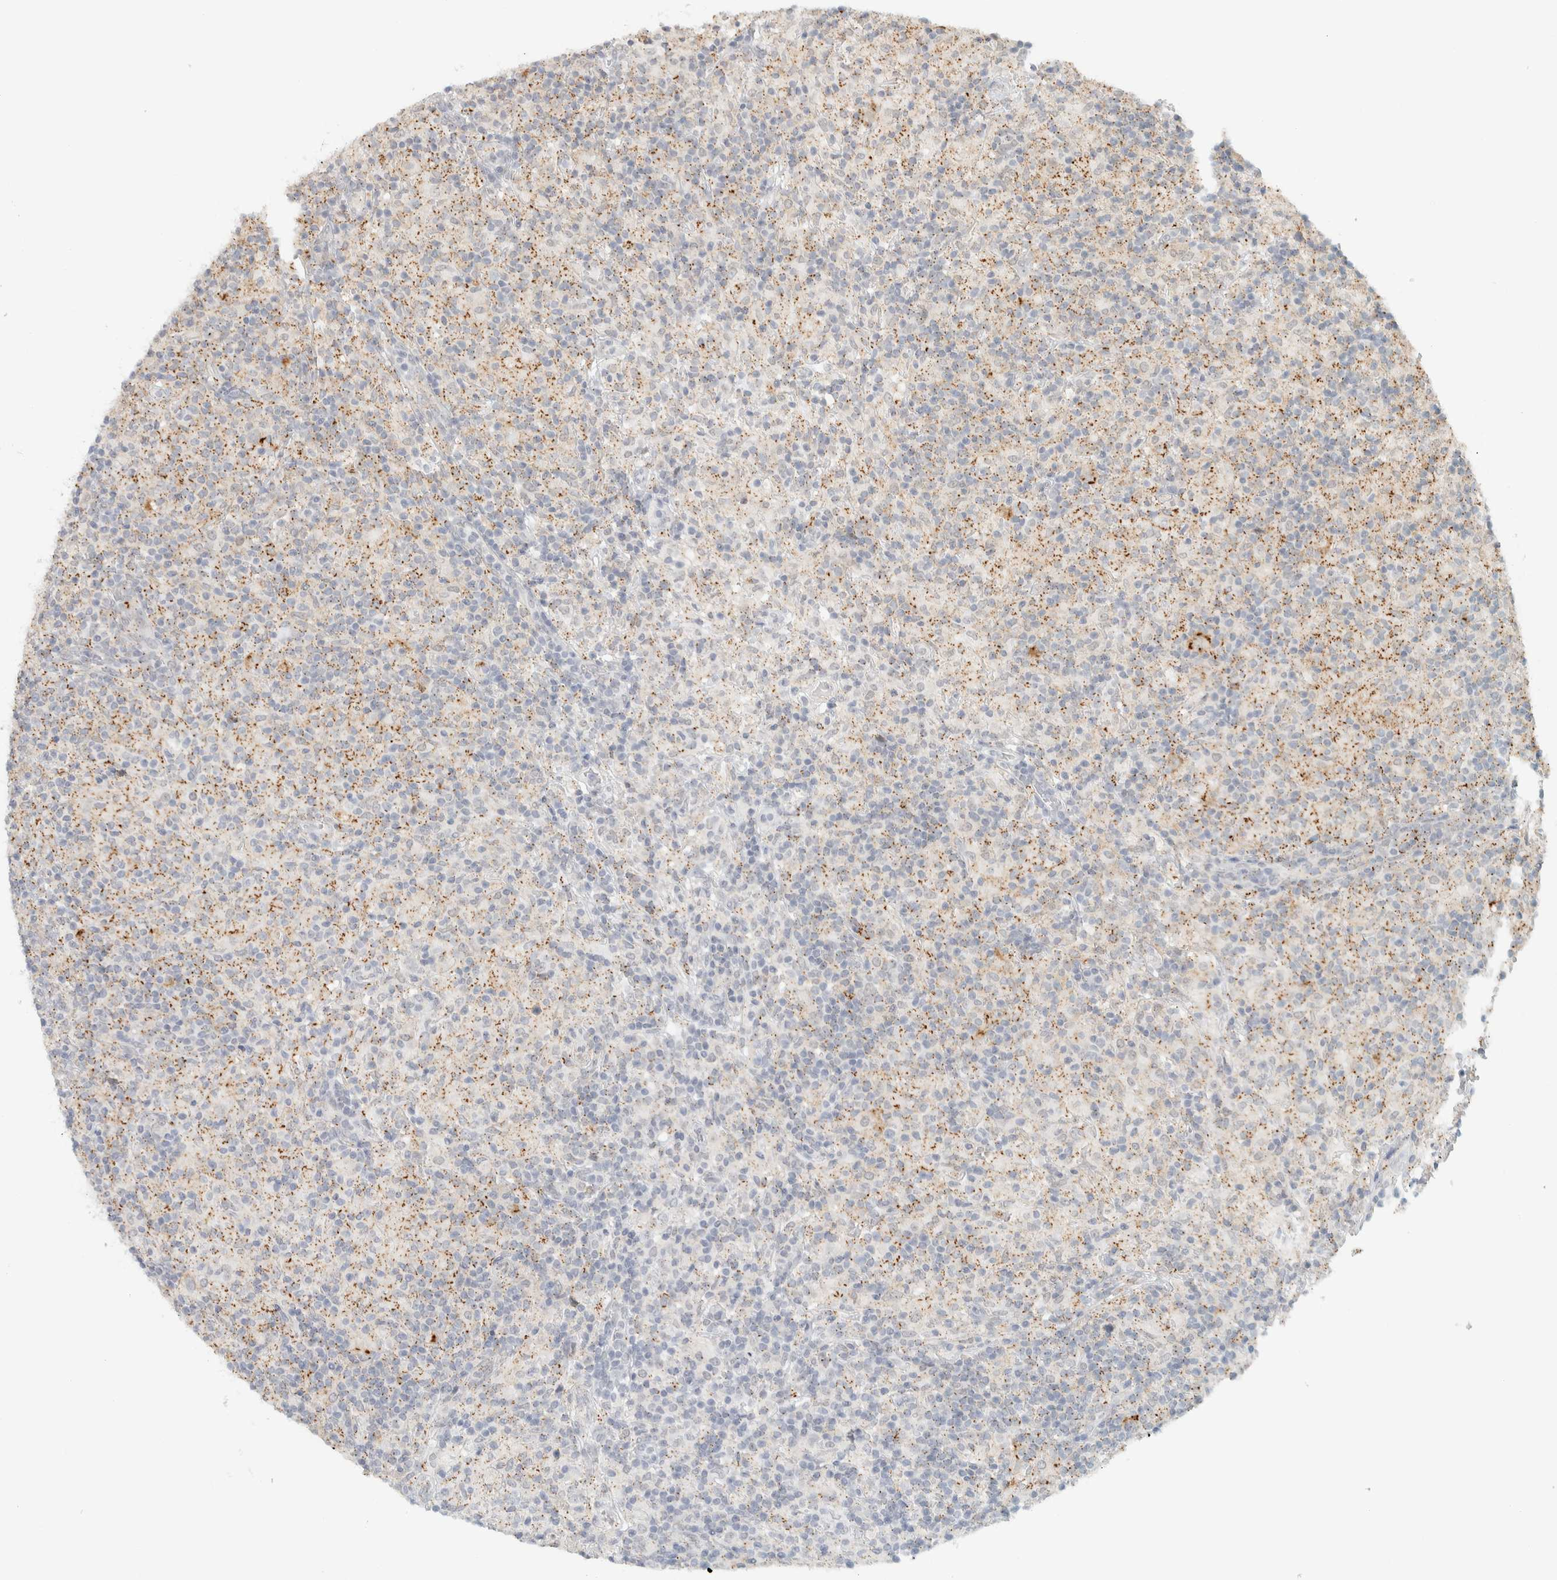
{"staining": {"intensity": "moderate", "quantity": ">75%", "location": "cytoplasmic/membranous"}, "tissue": "lymphoma", "cell_type": "Tumor cells", "image_type": "cancer", "snomed": [{"axis": "morphology", "description": "Hodgkin's disease, NOS"}, {"axis": "topography", "description": "Lymph node"}], "caption": "This histopathology image exhibits immunohistochemistry staining of human Hodgkin's disease, with medium moderate cytoplasmic/membranous positivity in approximately >75% of tumor cells.", "gene": "CDH17", "patient": {"sex": "male", "age": 70}}